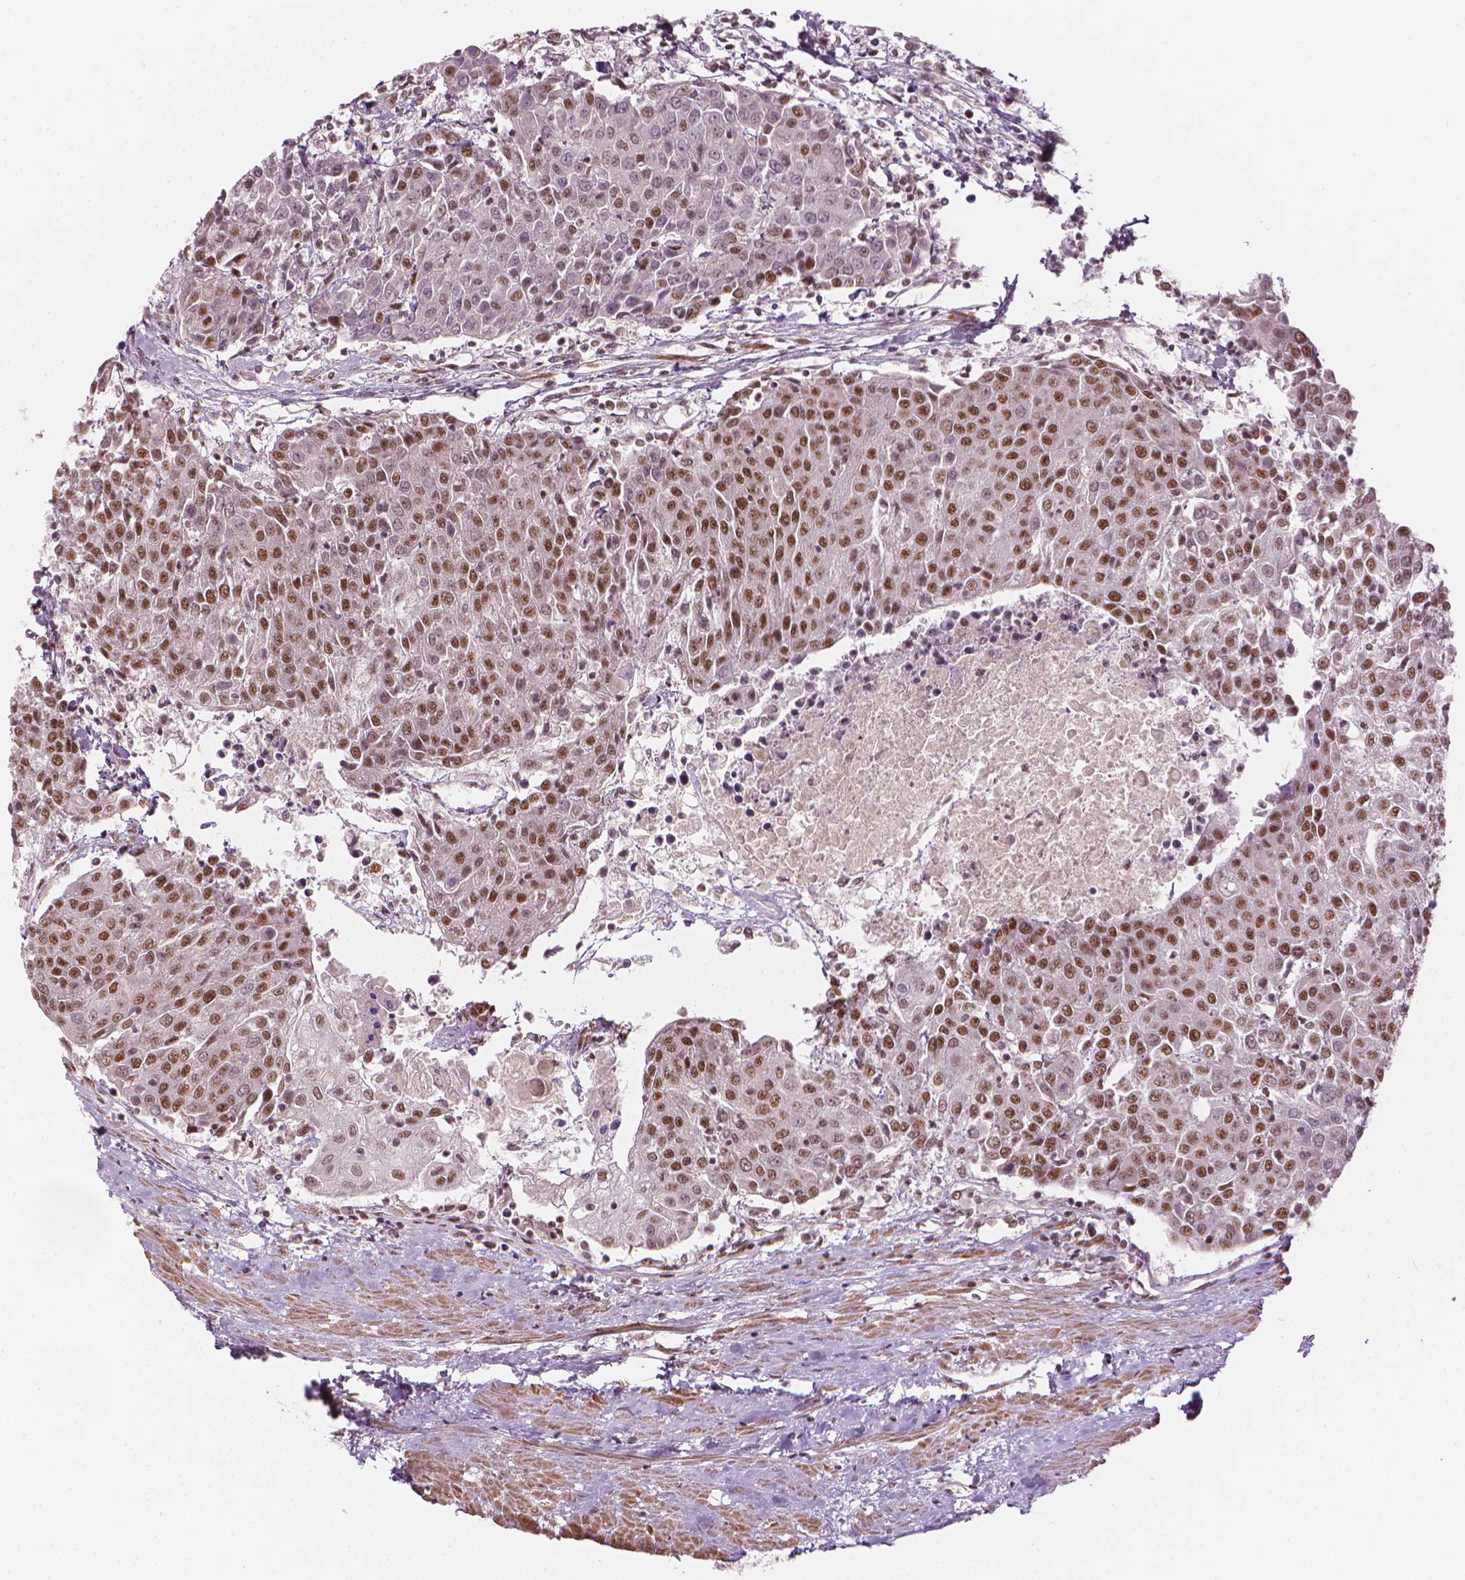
{"staining": {"intensity": "moderate", "quantity": ">75%", "location": "nuclear"}, "tissue": "urothelial cancer", "cell_type": "Tumor cells", "image_type": "cancer", "snomed": [{"axis": "morphology", "description": "Urothelial carcinoma, High grade"}, {"axis": "topography", "description": "Urinary bladder"}], "caption": "Protein analysis of urothelial carcinoma (high-grade) tissue displays moderate nuclear positivity in approximately >75% of tumor cells.", "gene": "ELF2", "patient": {"sex": "female", "age": 85}}